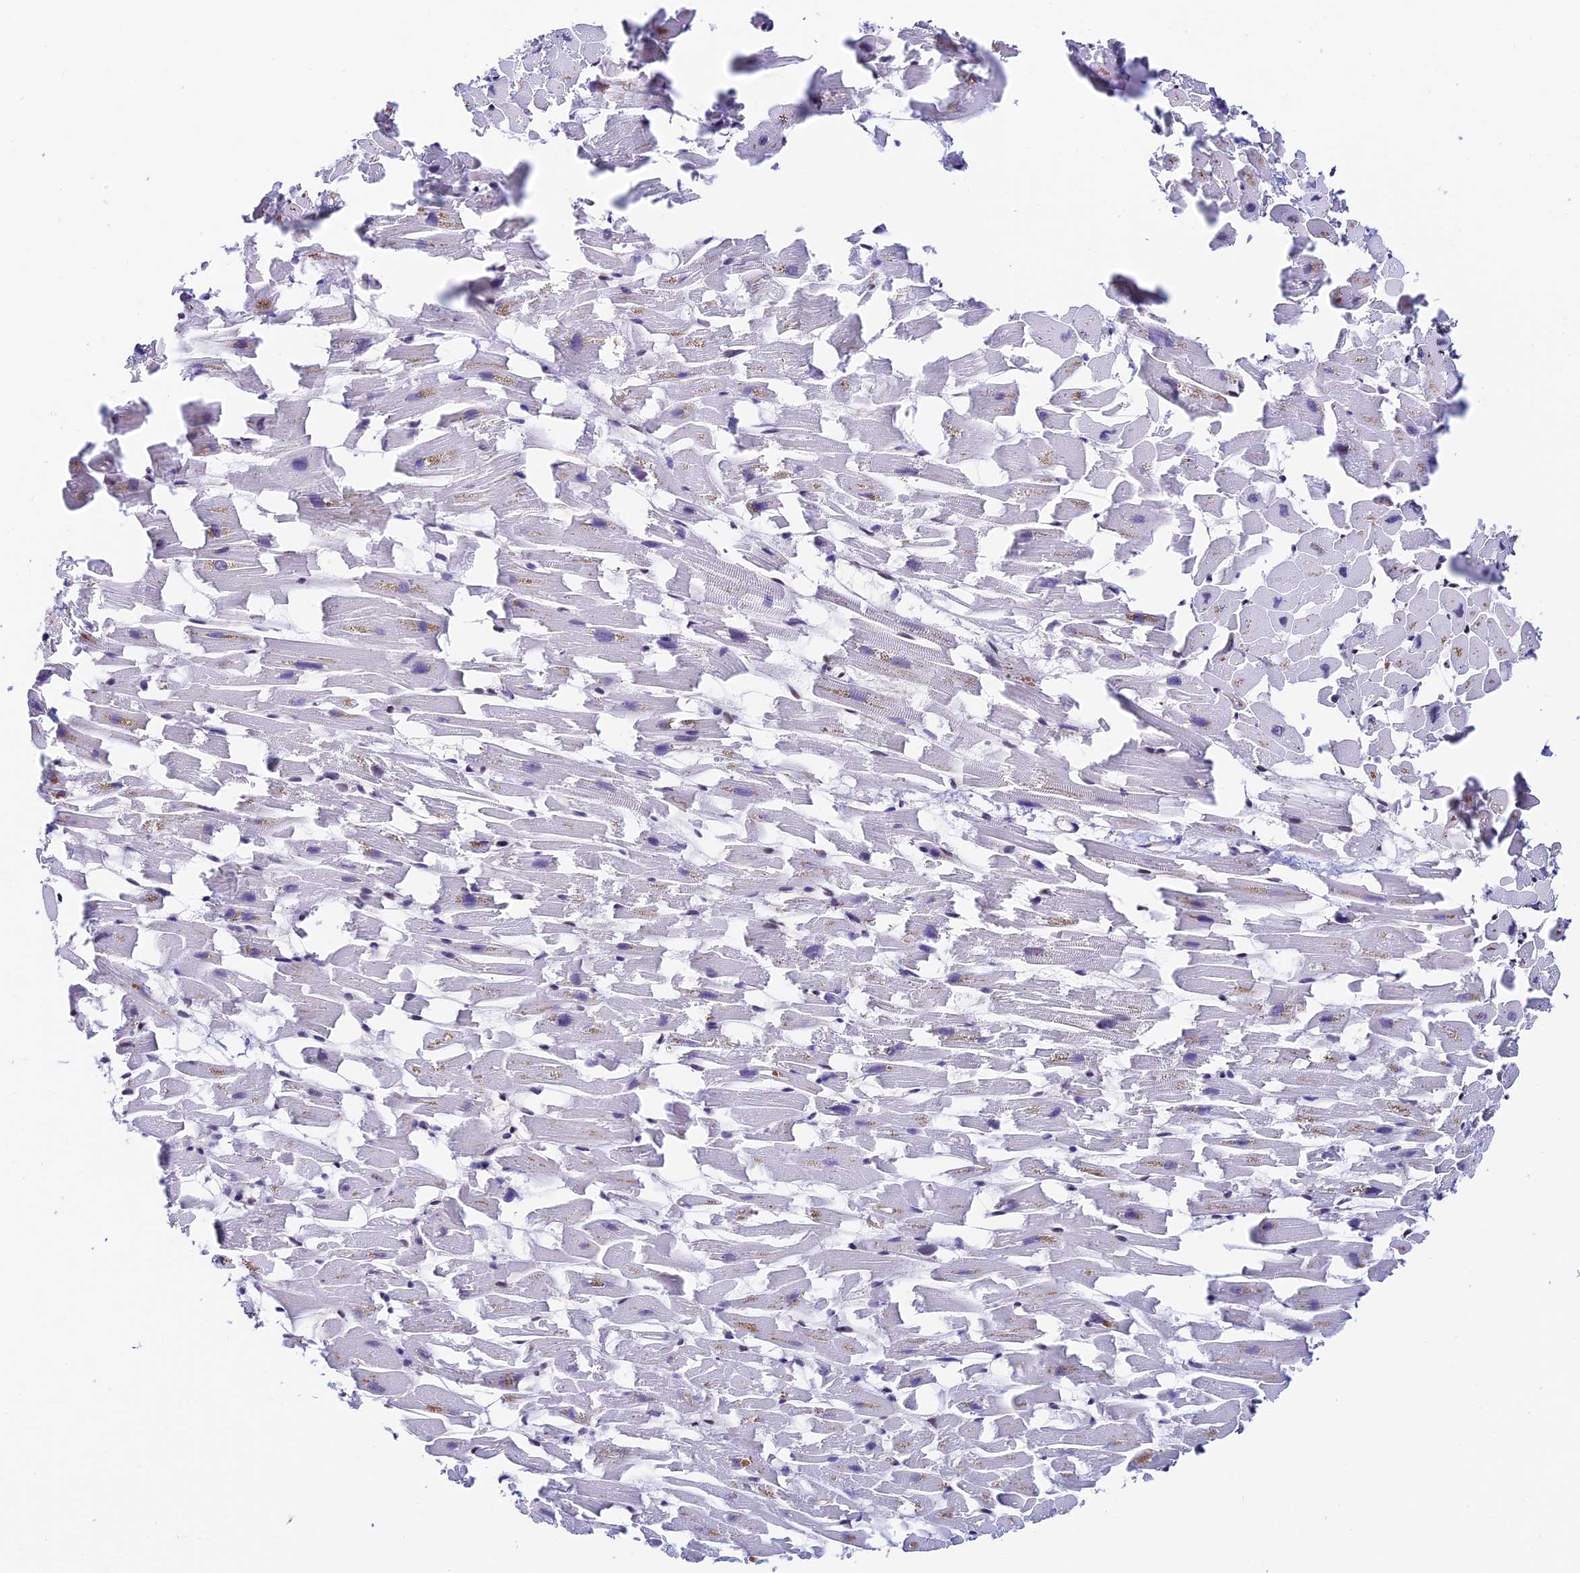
{"staining": {"intensity": "negative", "quantity": "none", "location": "none"}, "tissue": "heart muscle", "cell_type": "Cardiomyocytes", "image_type": "normal", "snomed": [{"axis": "morphology", "description": "Normal tissue, NOS"}, {"axis": "topography", "description": "Heart"}], "caption": "DAB immunohistochemical staining of normal heart muscle displays no significant positivity in cardiomyocytes. (Stains: DAB immunohistochemistry (IHC) with hematoxylin counter stain, Microscopy: brightfield microscopy at high magnification).", "gene": "RBM42", "patient": {"sex": "female", "age": 64}}